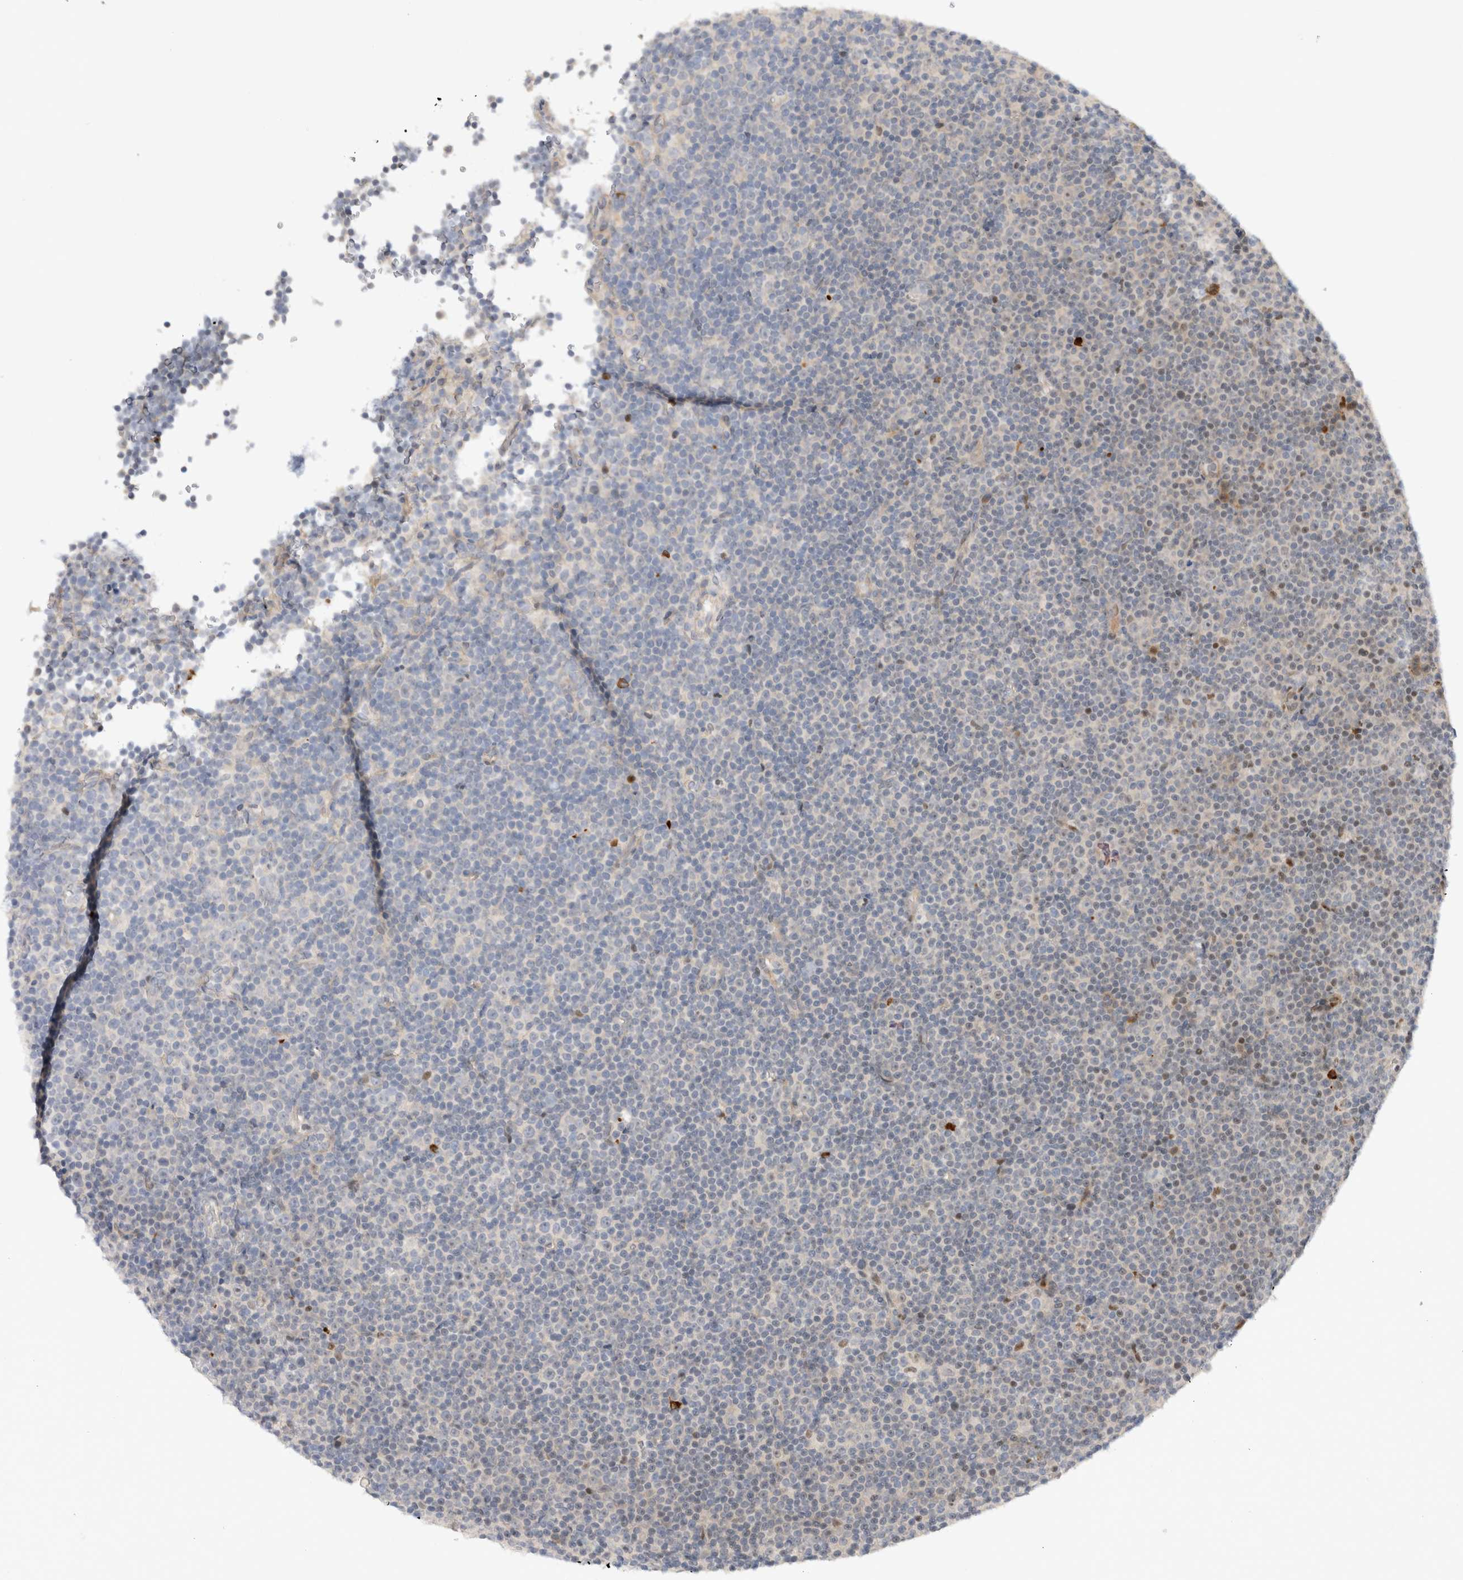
{"staining": {"intensity": "weak", "quantity": "<25%", "location": "nuclear"}, "tissue": "lymphoma", "cell_type": "Tumor cells", "image_type": "cancer", "snomed": [{"axis": "morphology", "description": "Malignant lymphoma, non-Hodgkin's type, Low grade"}, {"axis": "topography", "description": "Lymph node"}], "caption": "Image shows no protein positivity in tumor cells of lymphoma tissue.", "gene": "TCF4", "patient": {"sex": "female", "age": 67}}